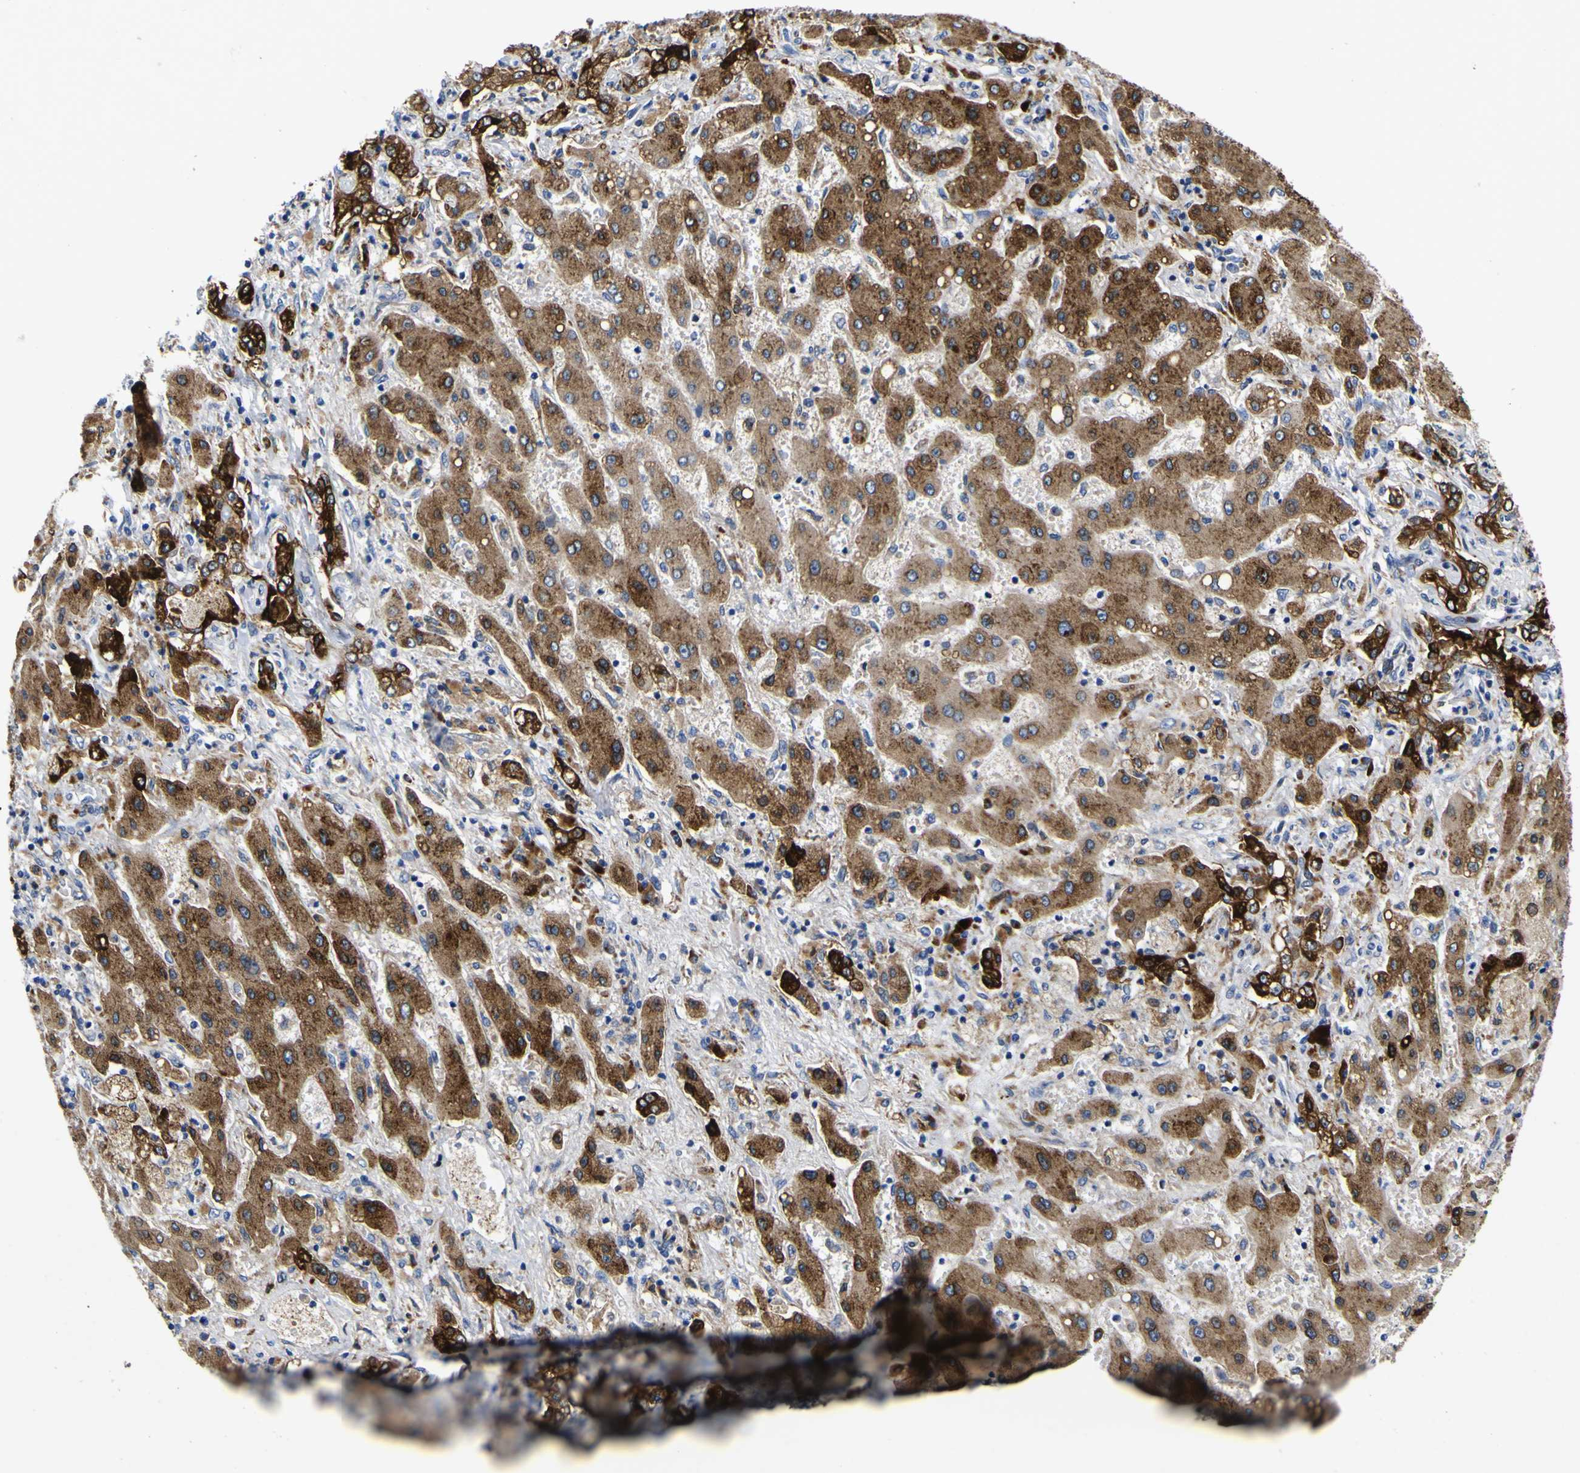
{"staining": {"intensity": "strong", "quantity": ">75%", "location": "cytoplasmic/membranous"}, "tissue": "liver cancer", "cell_type": "Tumor cells", "image_type": "cancer", "snomed": [{"axis": "morphology", "description": "Cholangiocarcinoma"}, {"axis": "topography", "description": "Liver"}], "caption": "About >75% of tumor cells in human liver cancer (cholangiocarcinoma) reveal strong cytoplasmic/membranous protein expression as visualized by brown immunohistochemical staining.", "gene": "SCD", "patient": {"sex": "male", "age": 50}}